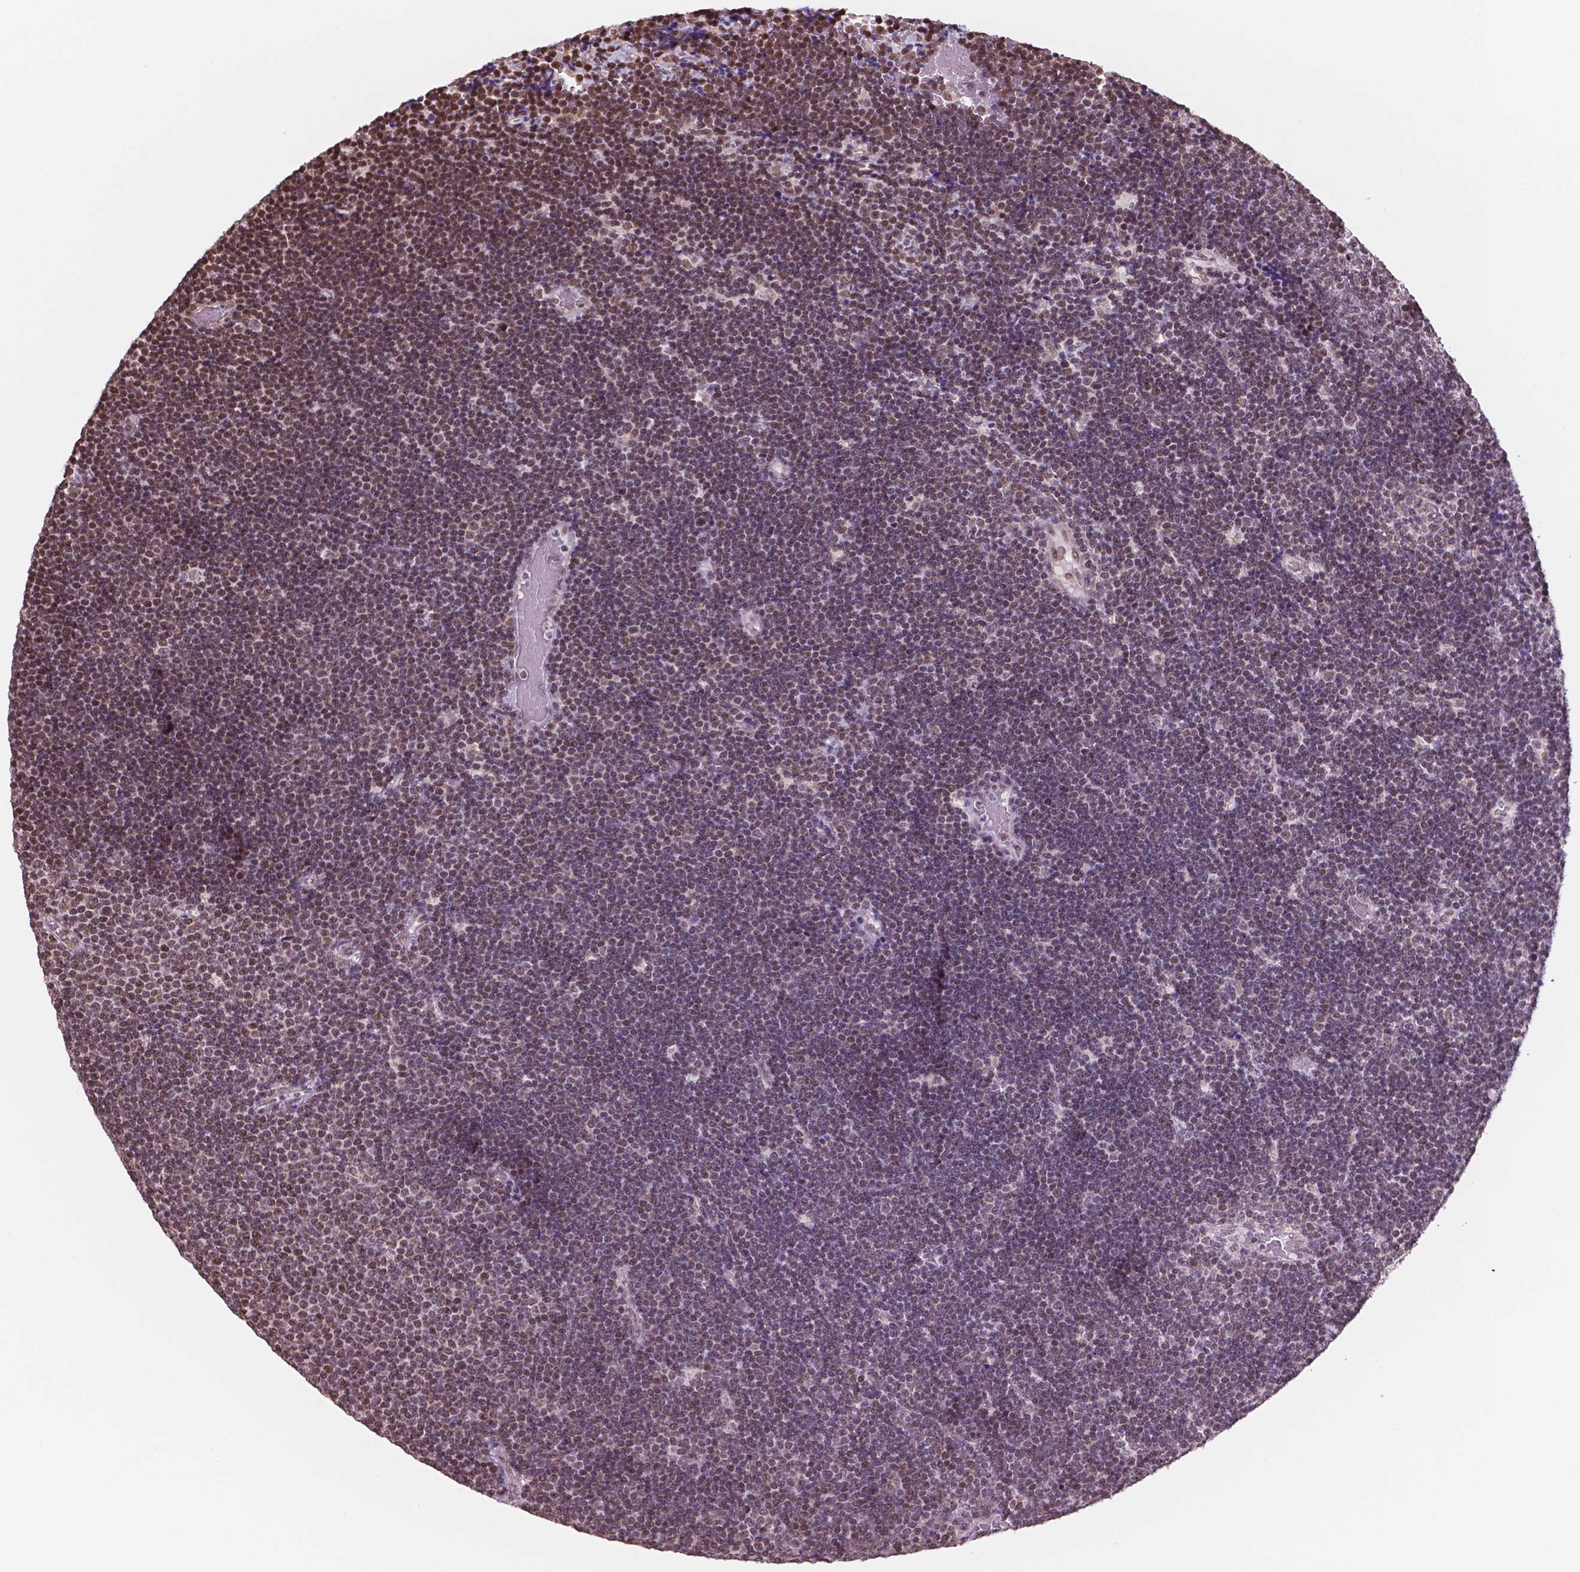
{"staining": {"intensity": "moderate", "quantity": "25%-75%", "location": "nuclear"}, "tissue": "lymphoma", "cell_type": "Tumor cells", "image_type": "cancer", "snomed": [{"axis": "morphology", "description": "Malignant lymphoma, non-Hodgkin's type, Low grade"}, {"axis": "topography", "description": "Brain"}], "caption": "Immunohistochemical staining of human malignant lymphoma, non-Hodgkin's type (low-grade) exhibits moderate nuclear protein expression in approximately 25%-75% of tumor cells.", "gene": "NDUFA10", "patient": {"sex": "female", "age": 66}}